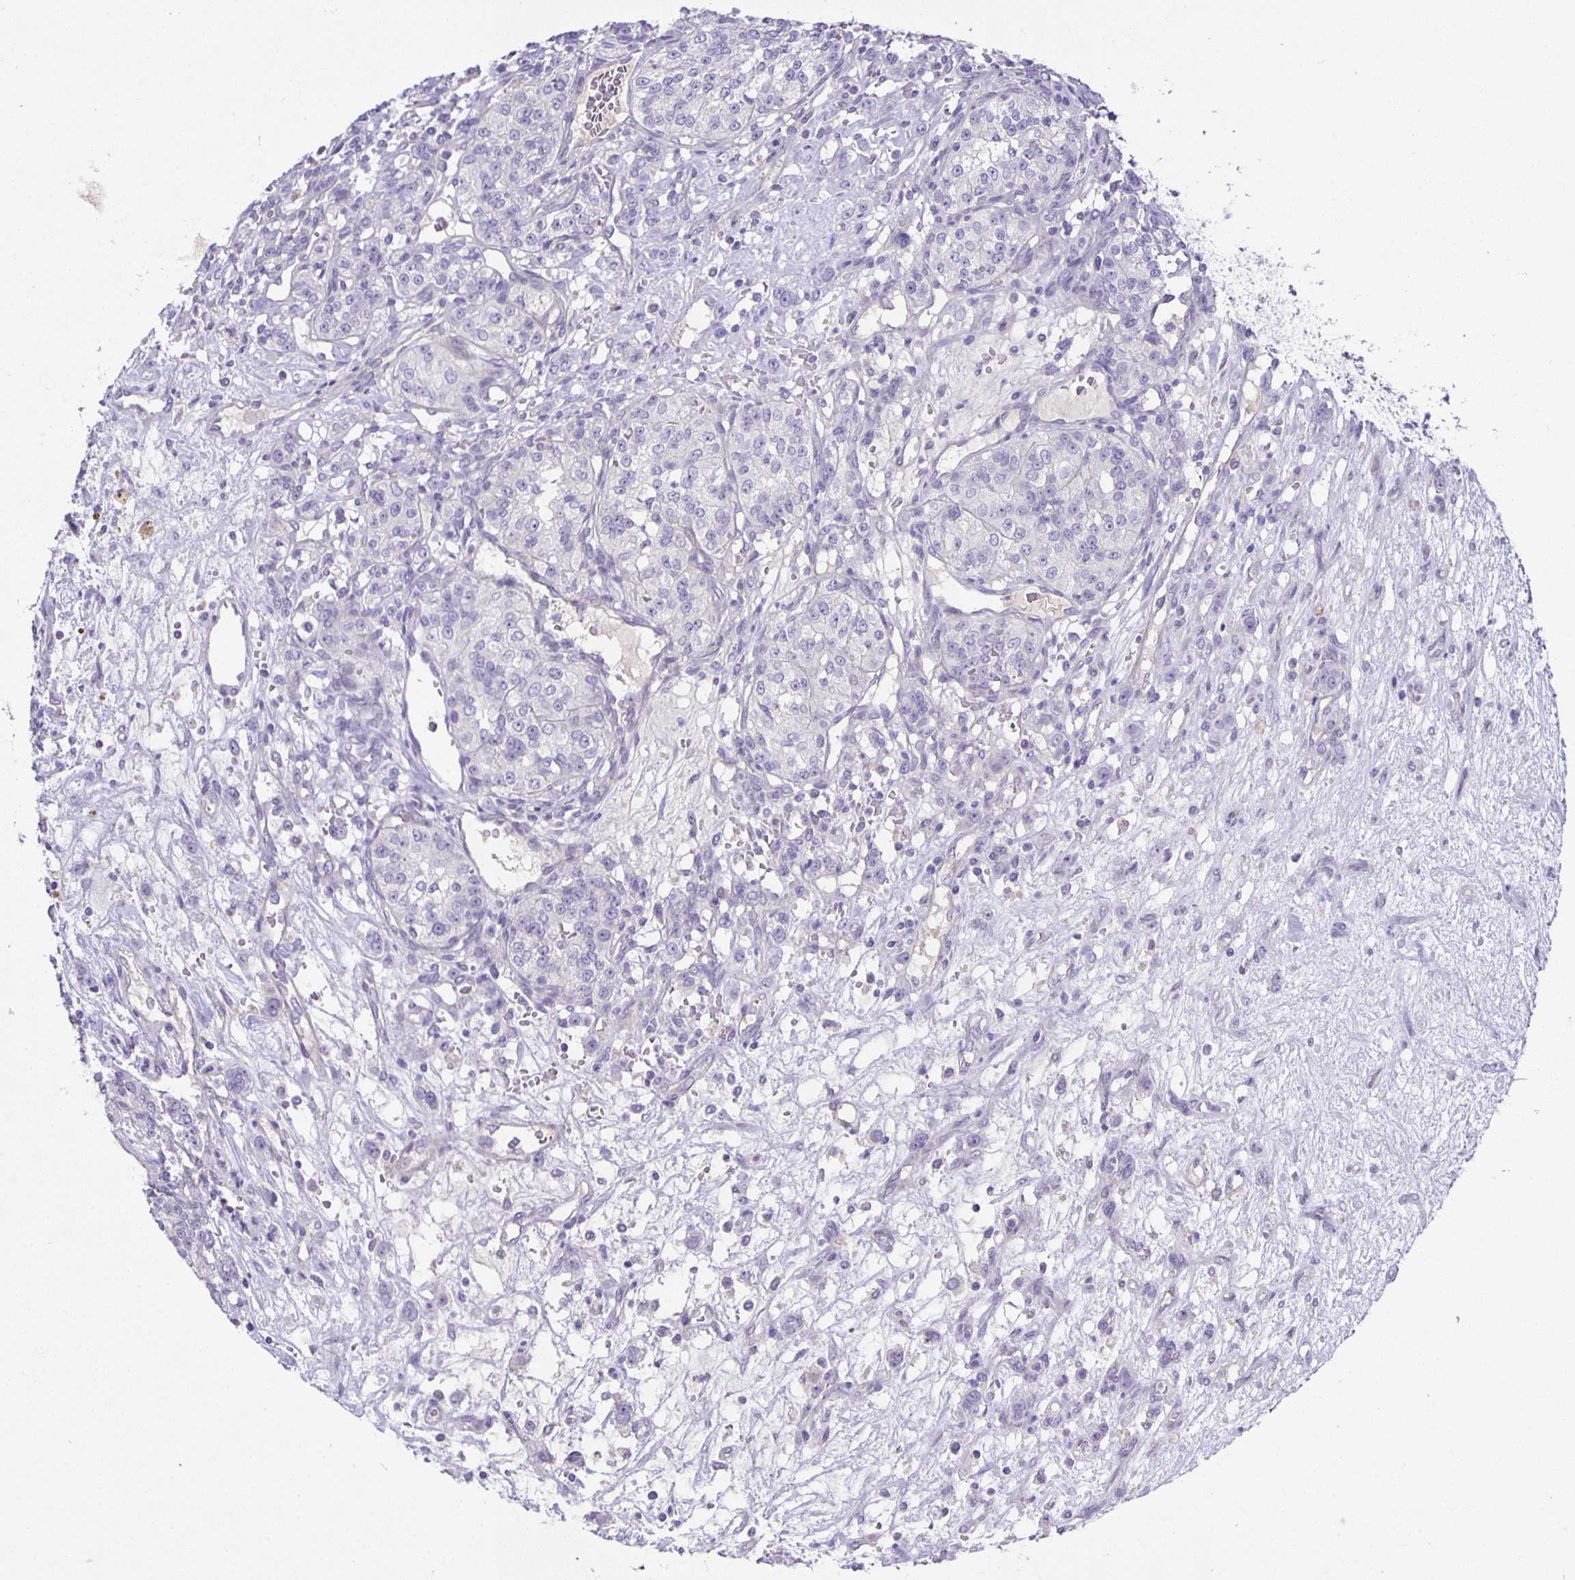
{"staining": {"intensity": "negative", "quantity": "none", "location": "none"}, "tissue": "renal cancer", "cell_type": "Tumor cells", "image_type": "cancer", "snomed": [{"axis": "morphology", "description": "Adenocarcinoma, NOS"}, {"axis": "topography", "description": "Kidney"}], "caption": "High power microscopy micrograph of an immunohistochemistry micrograph of renal cancer (adenocarcinoma), revealing no significant expression in tumor cells. (Stains: DAB (3,3'-diaminobenzidine) immunohistochemistry (IHC) with hematoxylin counter stain, Microscopy: brightfield microscopy at high magnification).", "gene": "PTPN3", "patient": {"sex": "female", "age": 63}}